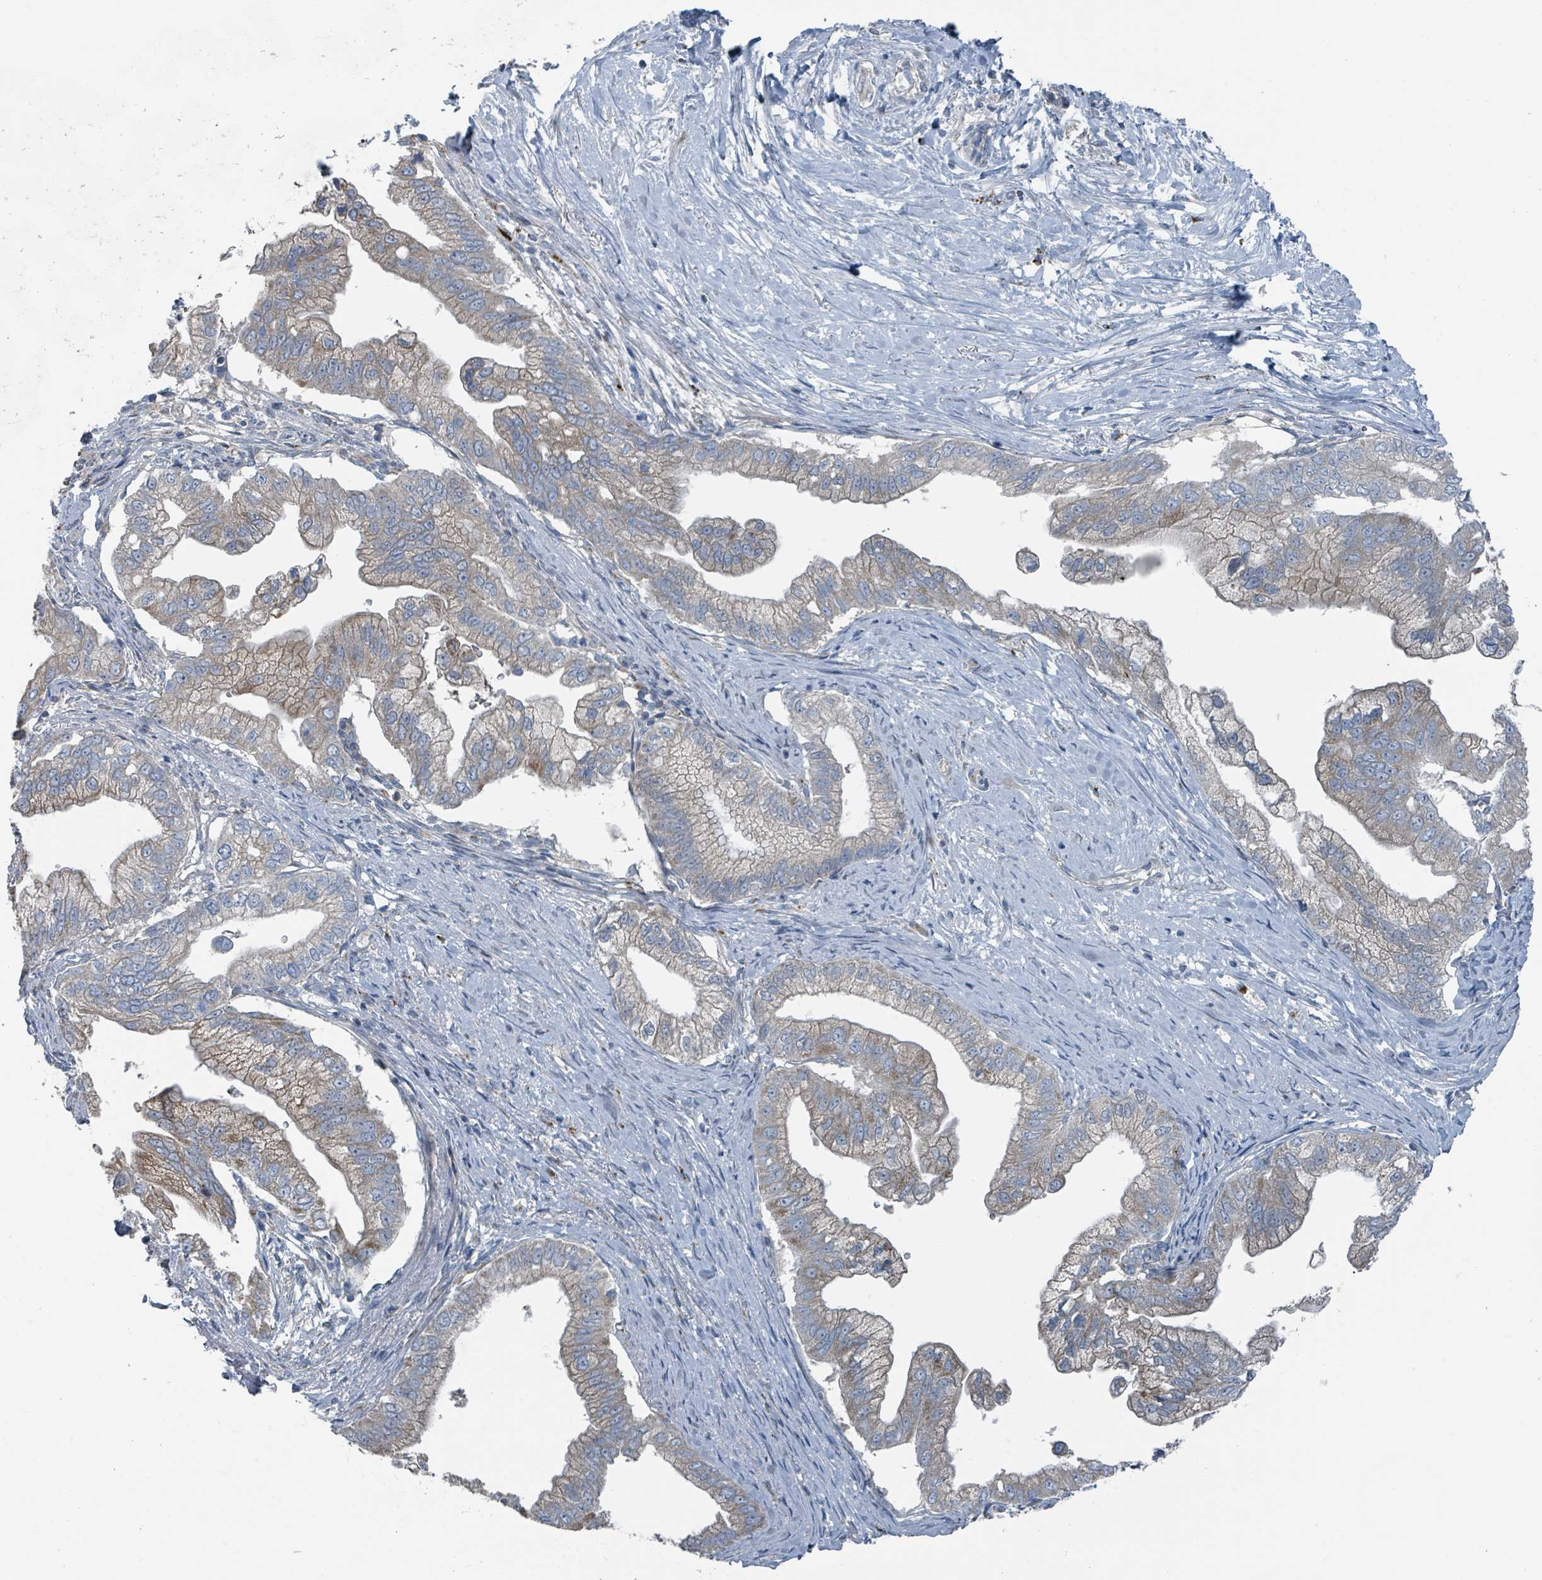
{"staining": {"intensity": "weak", "quantity": "25%-75%", "location": "cytoplasmic/membranous"}, "tissue": "pancreatic cancer", "cell_type": "Tumor cells", "image_type": "cancer", "snomed": [{"axis": "morphology", "description": "Adenocarcinoma, NOS"}, {"axis": "topography", "description": "Pancreas"}], "caption": "Tumor cells show low levels of weak cytoplasmic/membranous staining in about 25%-75% of cells in human pancreatic cancer (adenocarcinoma).", "gene": "DIPK2A", "patient": {"sex": "male", "age": 70}}